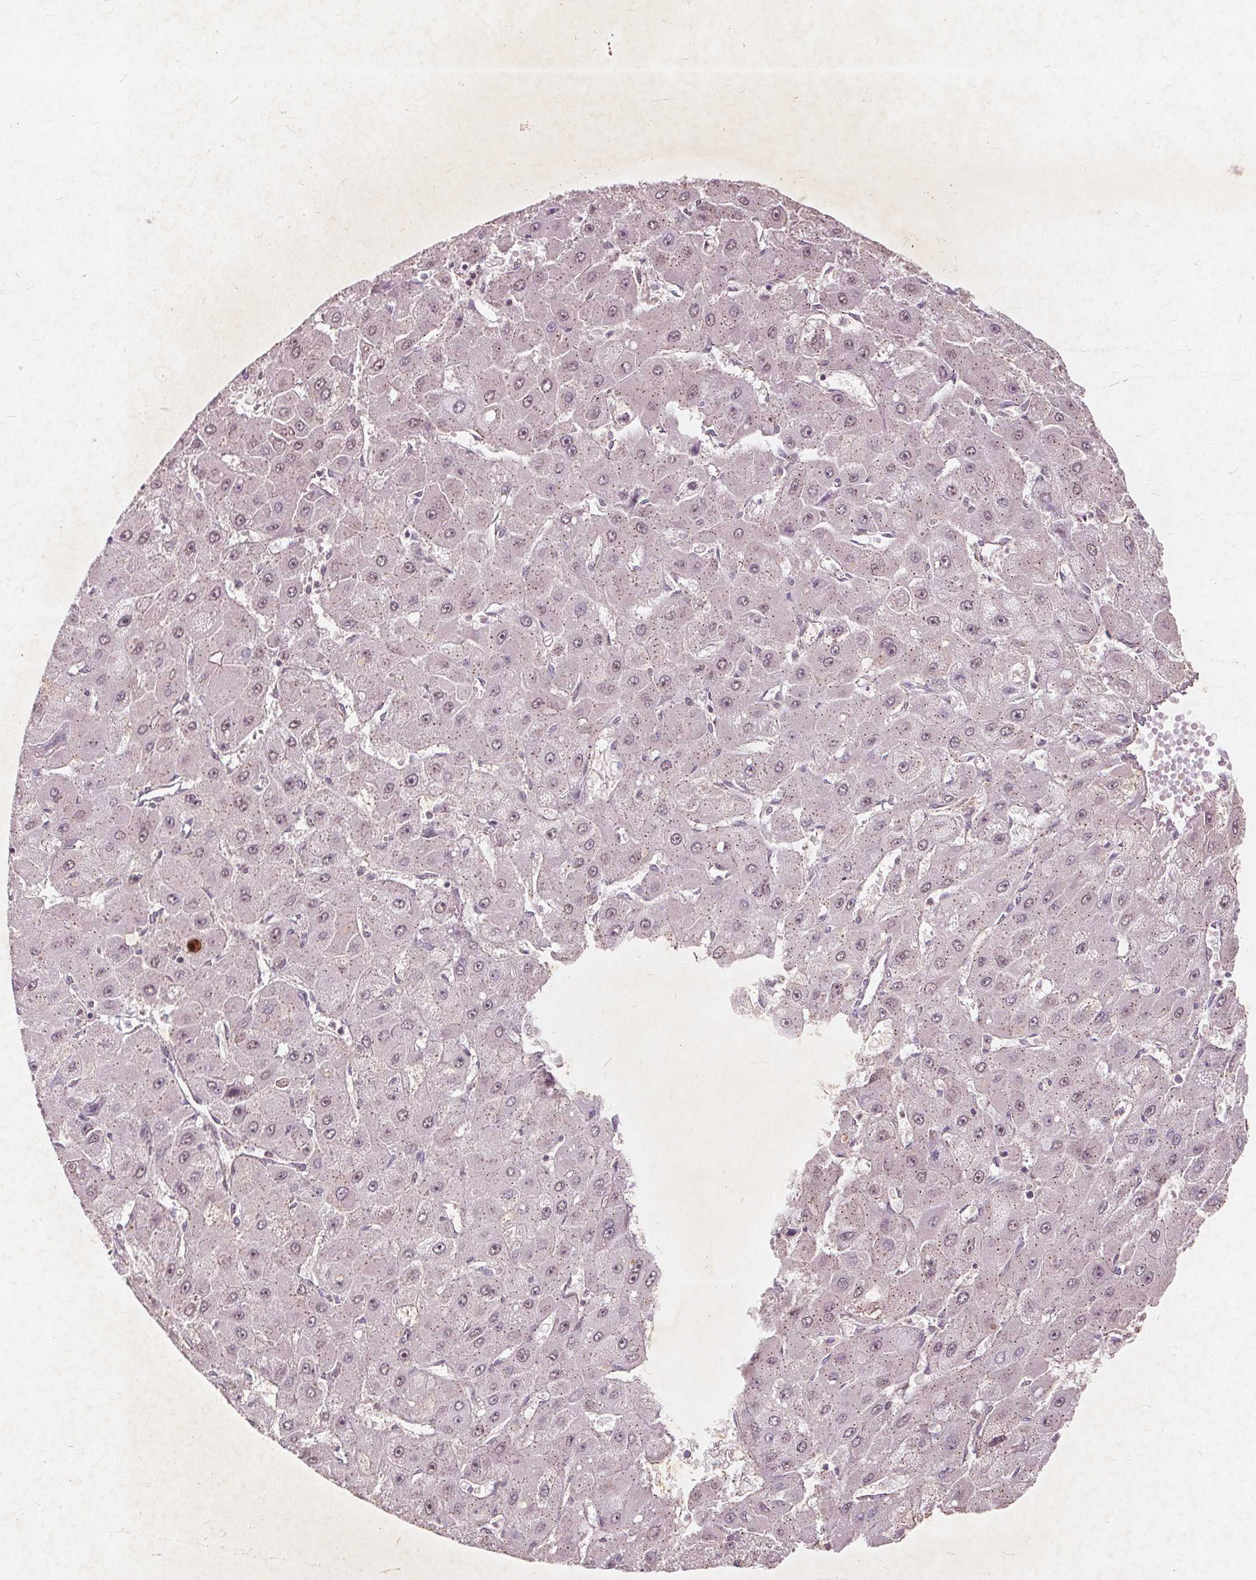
{"staining": {"intensity": "negative", "quantity": "none", "location": "none"}, "tissue": "liver cancer", "cell_type": "Tumor cells", "image_type": "cancer", "snomed": [{"axis": "morphology", "description": "Carcinoma, Hepatocellular, NOS"}, {"axis": "topography", "description": "Liver"}], "caption": "This photomicrograph is of liver cancer stained with immunohistochemistry (IHC) to label a protein in brown with the nuclei are counter-stained blue. There is no staining in tumor cells. (Brightfield microscopy of DAB IHC at high magnification).", "gene": "CSNK1G2", "patient": {"sex": "female", "age": 25}}